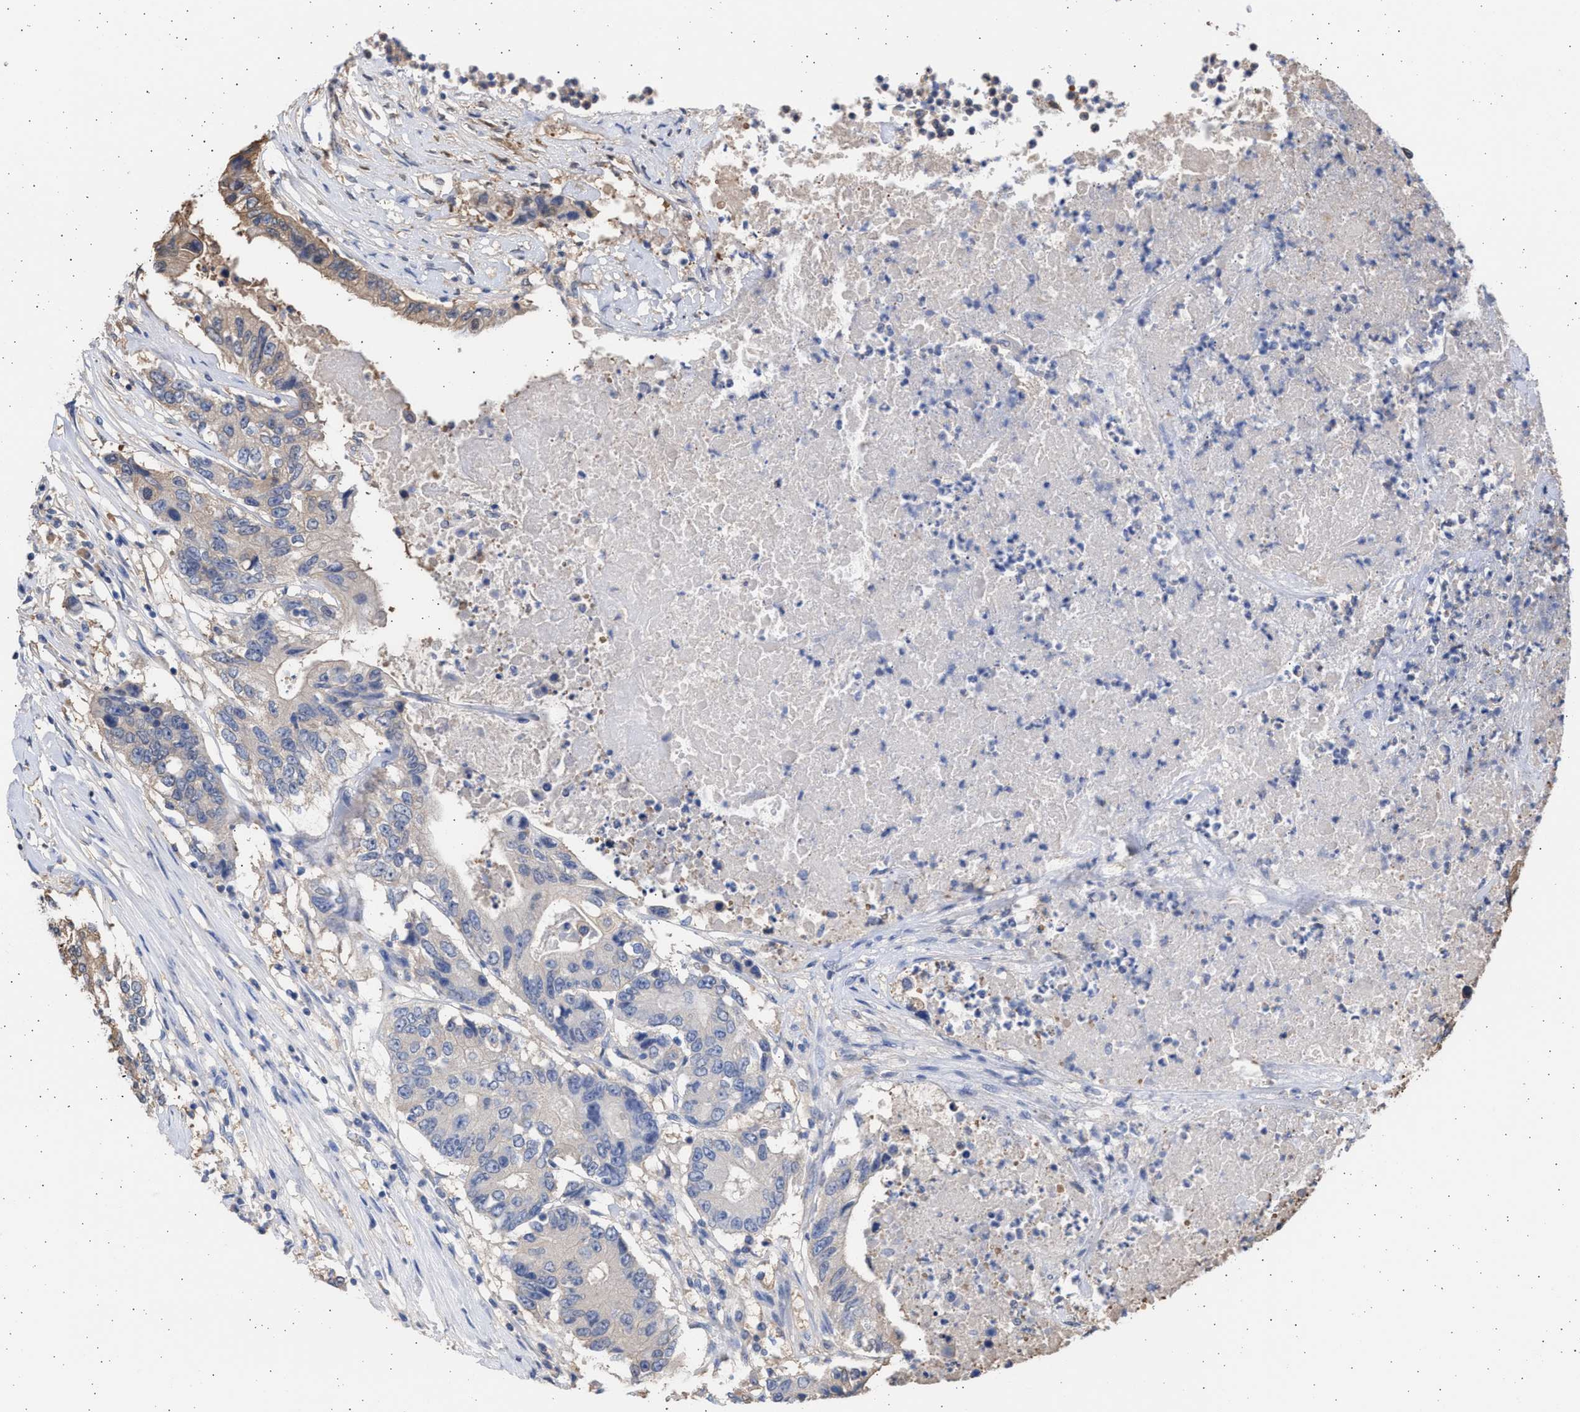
{"staining": {"intensity": "weak", "quantity": "<25%", "location": "cytoplasmic/membranous"}, "tissue": "colorectal cancer", "cell_type": "Tumor cells", "image_type": "cancer", "snomed": [{"axis": "morphology", "description": "Adenocarcinoma, NOS"}, {"axis": "topography", "description": "Colon"}], "caption": "Human adenocarcinoma (colorectal) stained for a protein using immunohistochemistry (IHC) exhibits no expression in tumor cells.", "gene": "ALDOC", "patient": {"sex": "female", "age": 77}}